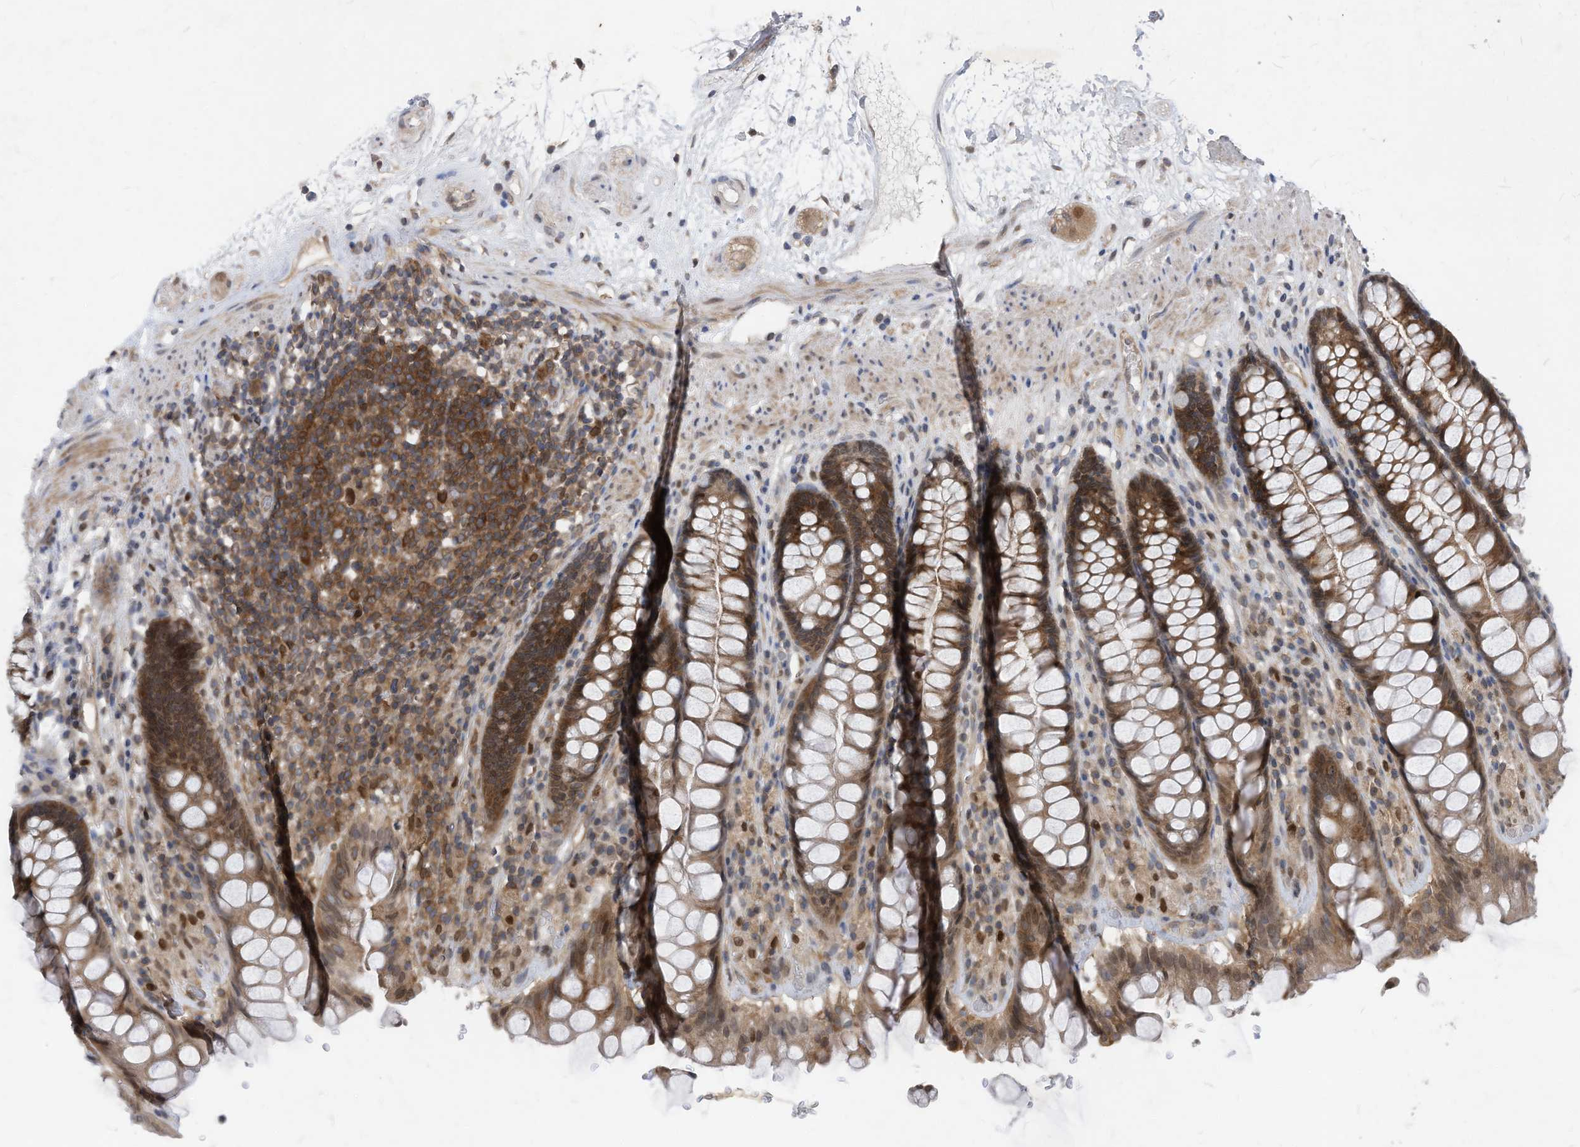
{"staining": {"intensity": "moderate", "quantity": ">75%", "location": "cytoplasmic/membranous"}, "tissue": "rectum", "cell_type": "Glandular cells", "image_type": "normal", "snomed": [{"axis": "morphology", "description": "Normal tissue, NOS"}, {"axis": "topography", "description": "Rectum"}], "caption": "A histopathology image of rectum stained for a protein exhibits moderate cytoplasmic/membranous brown staining in glandular cells. Nuclei are stained in blue.", "gene": "KPNB1", "patient": {"sex": "male", "age": 64}}